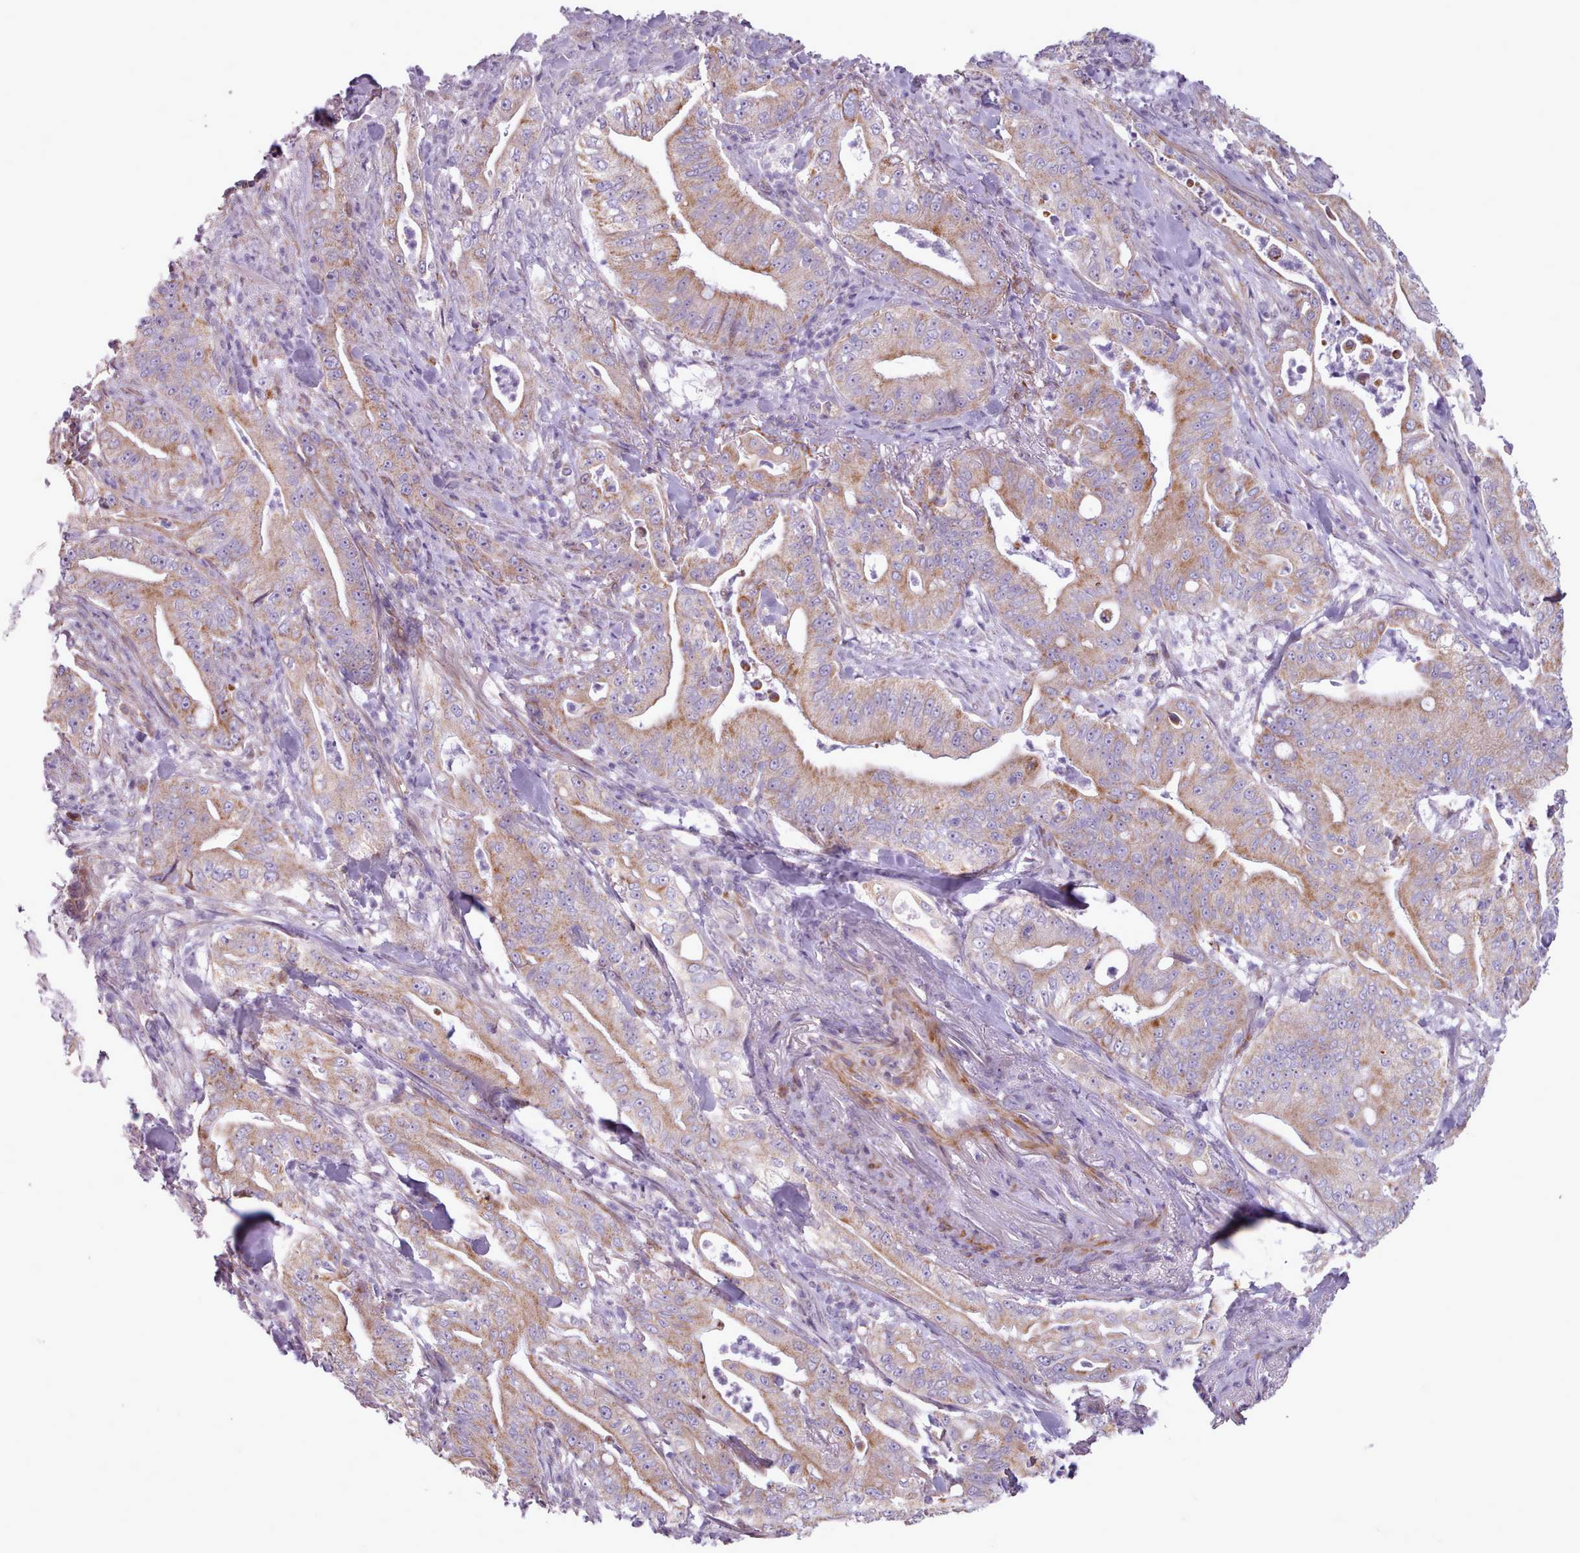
{"staining": {"intensity": "moderate", "quantity": "25%-75%", "location": "cytoplasmic/membranous"}, "tissue": "pancreatic cancer", "cell_type": "Tumor cells", "image_type": "cancer", "snomed": [{"axis": "morphology", "description": "Adenocarcinoma, NOS"}, {"axis": "topography", "description": "Pancreas"}], "caption": "Pancreatic cancer (adenocarcinoma) stained with a protein marker displays moderate staining in tumor cells.", "gene": "AVL9", "patient": {"sex": "male", "age": 71}}